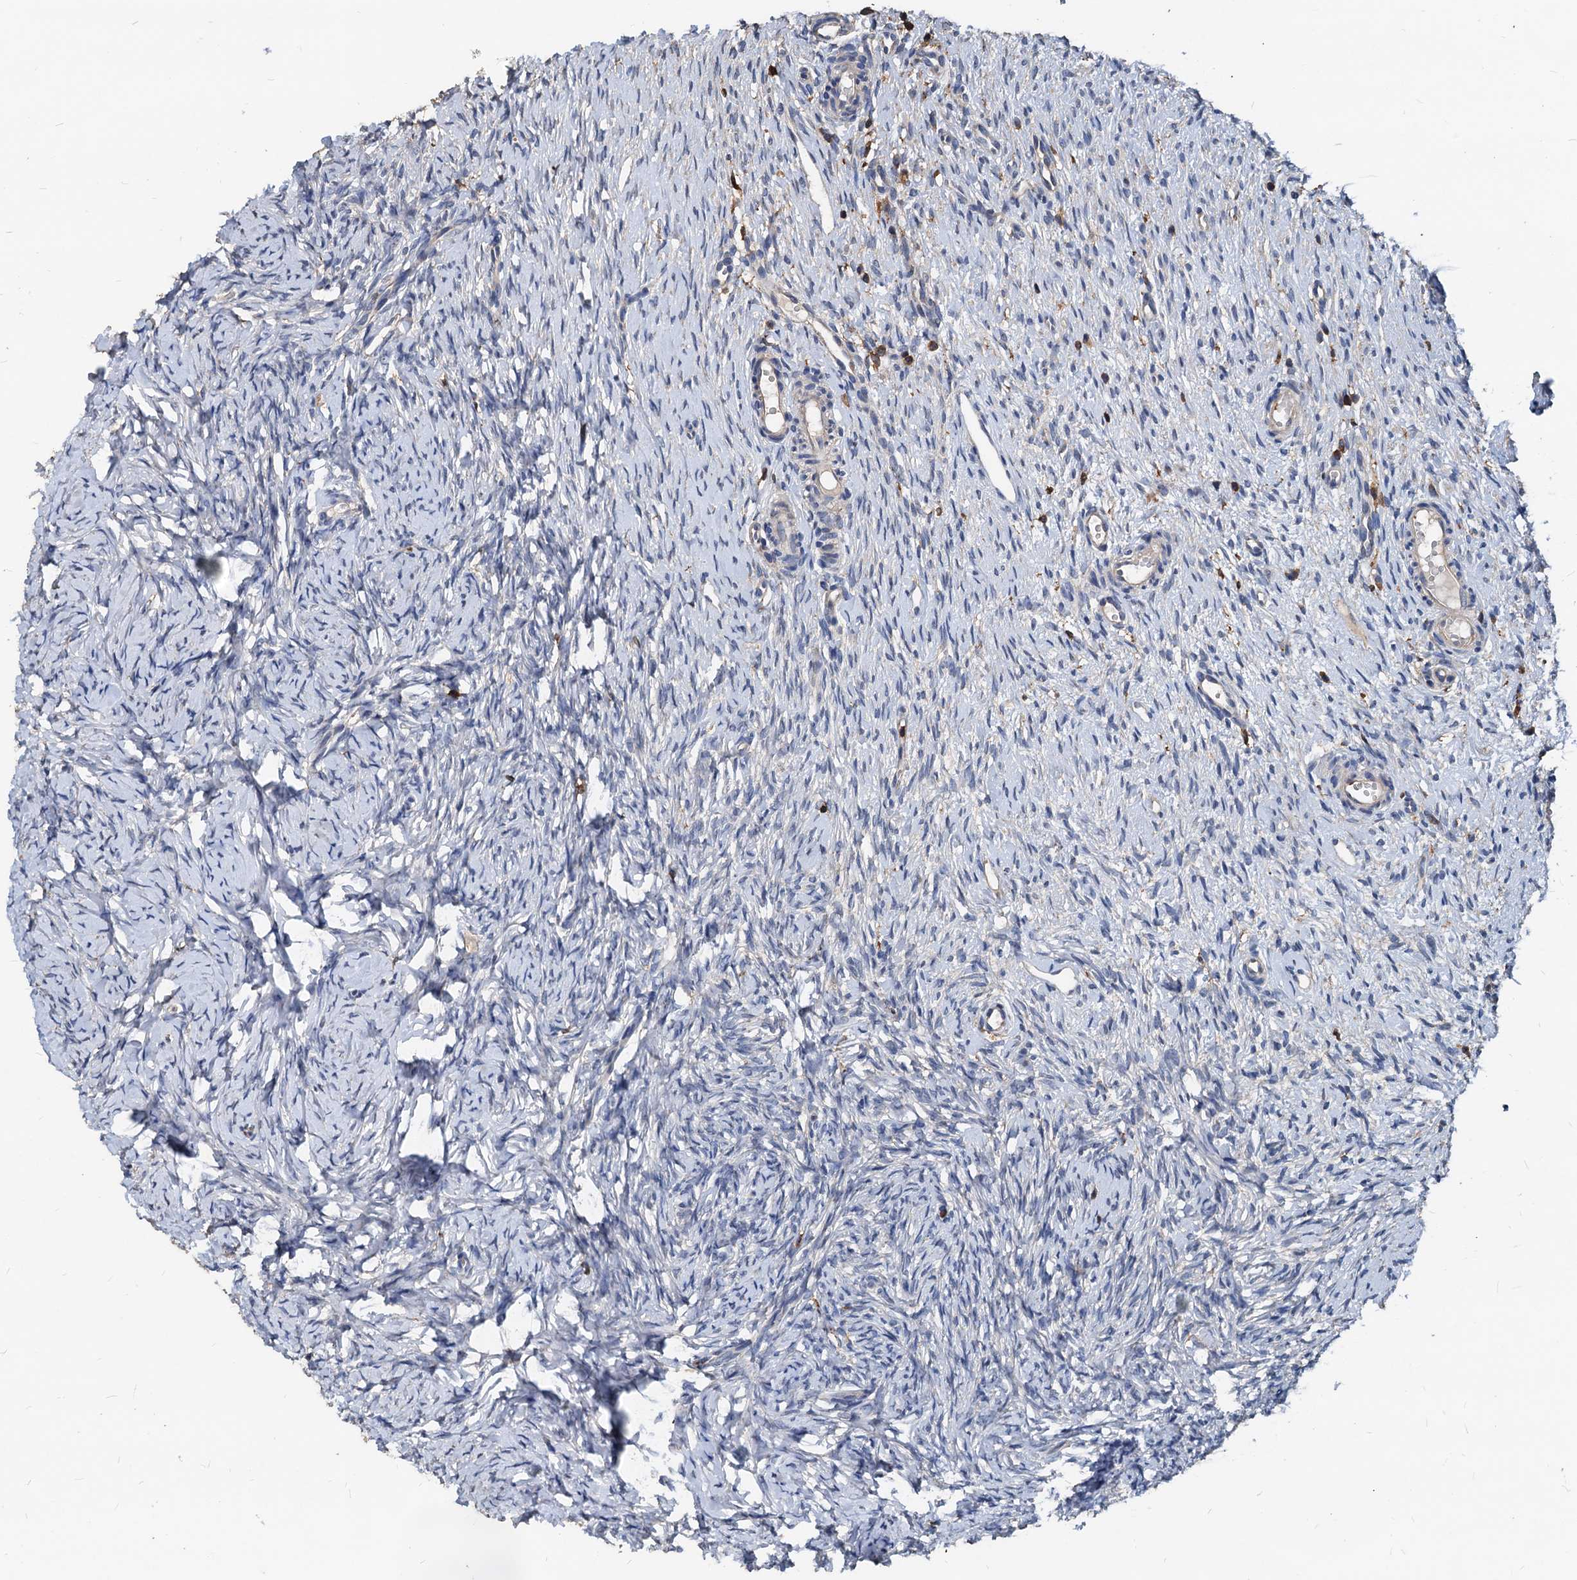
{"staining": {"intensity": "negative", "quantity": "none", "location": "none"}, "tissue": "ovary", "cell_type": "Ovarian stroma cells", "image_type": "normal", "snomed": [{"axis": "morphology", "description": "Normal tissue, NOS"}, {"axis": "topography", "description": "Ovary"}], "caption": "Photomicrograph shows no protein expression in ovarian stroma cells of benign ovary.", "gene": "LCP2", "patient": {"sex": "female", "age": 51}}